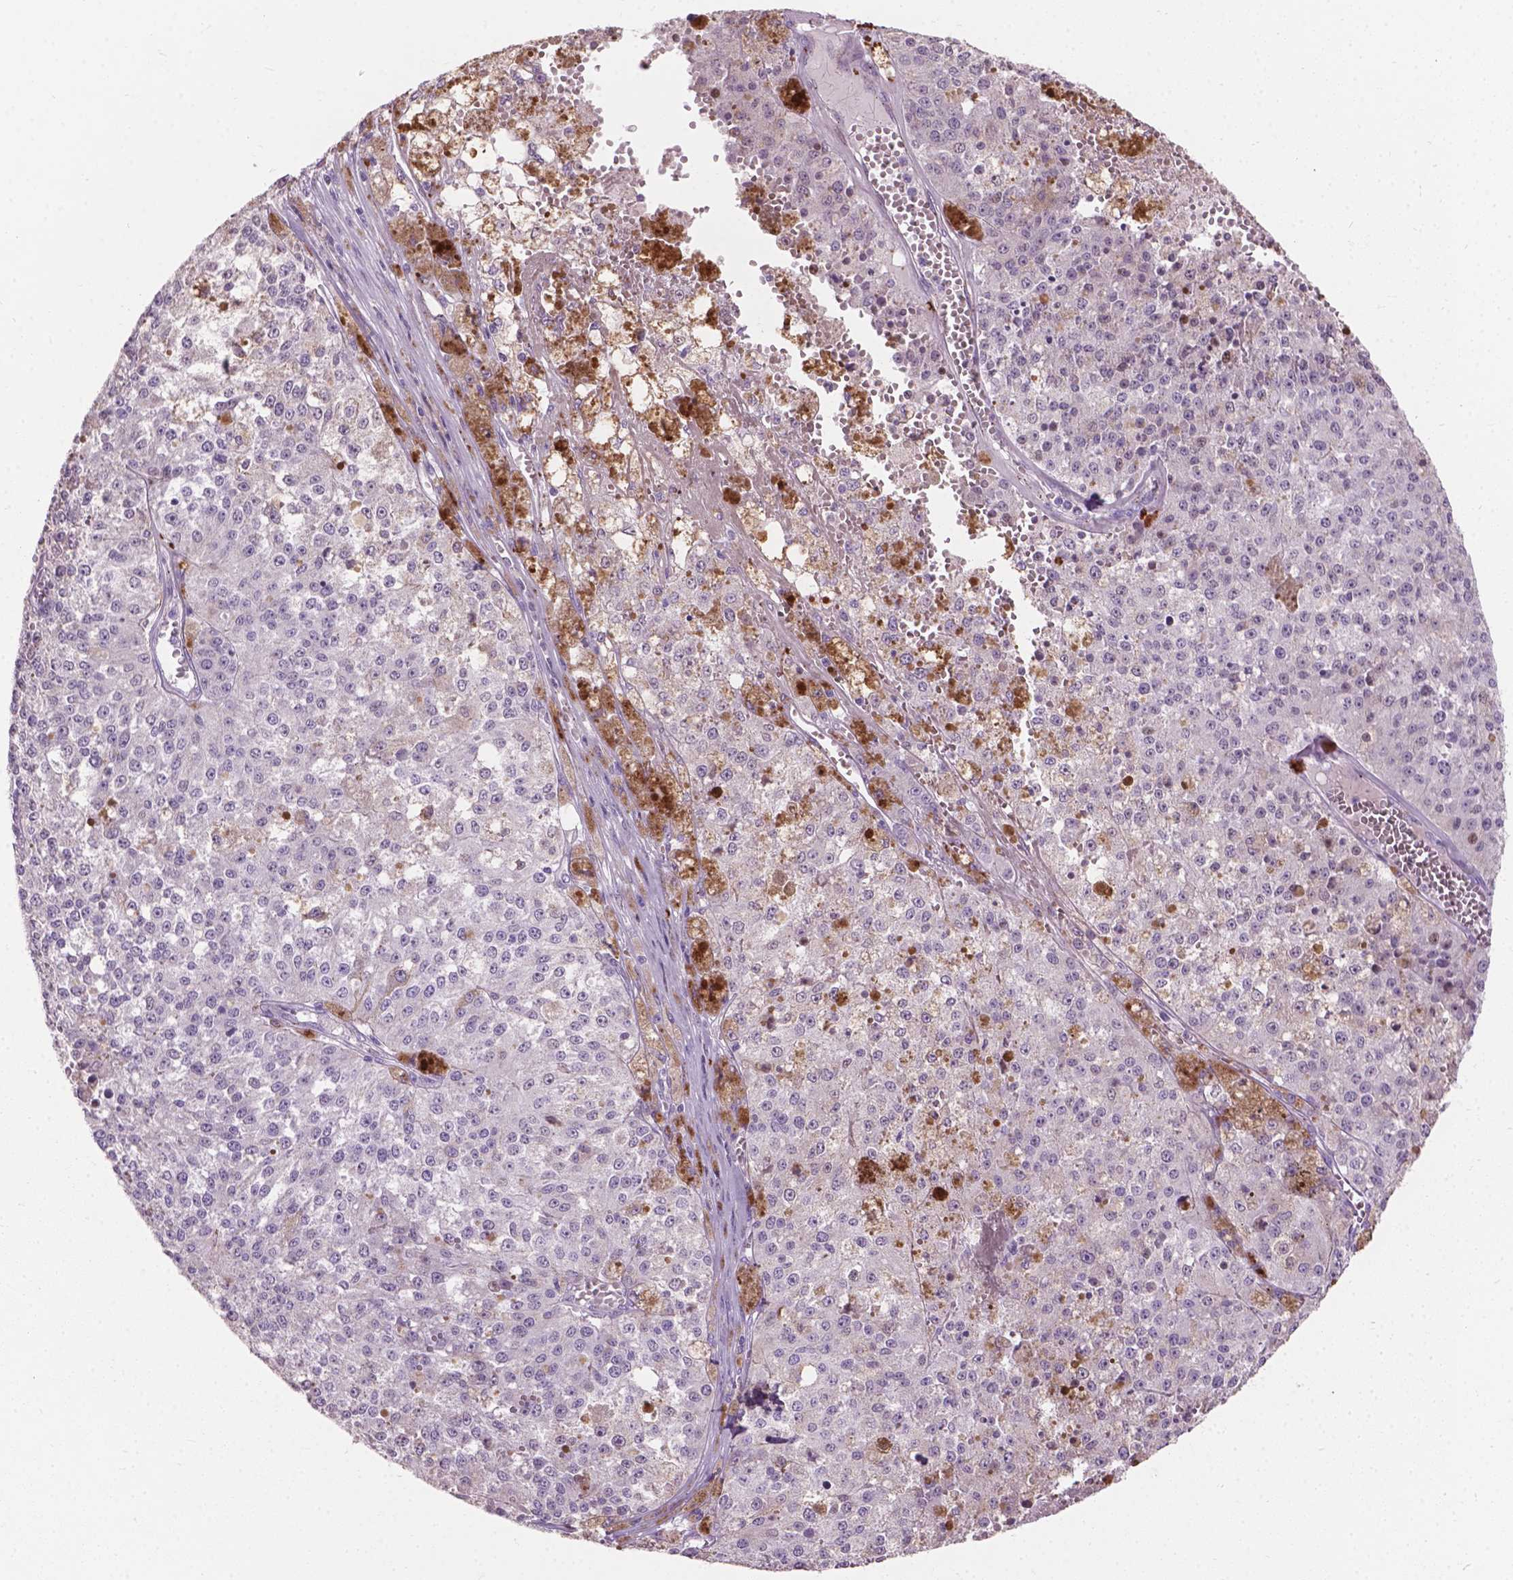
{"staining": {"intensity": "negative", "quantity": "none", "location": "none"}, "tissue": "melanoma", "cell_type": "Tumor cells", "image_type": "cancer", "snomed": [{"axis": "morphology", "description": "Malignant melanoma, Metastatic site"}, {"axis": "topography", "description": "Lymph node"}], "caption": "A histopathology image of malignant melanoma (metastatic site) stained for a protein displays no brown staining in tumor cells.", "gene": "MYH14", "patient": {"sex": "female", "age": 64}}